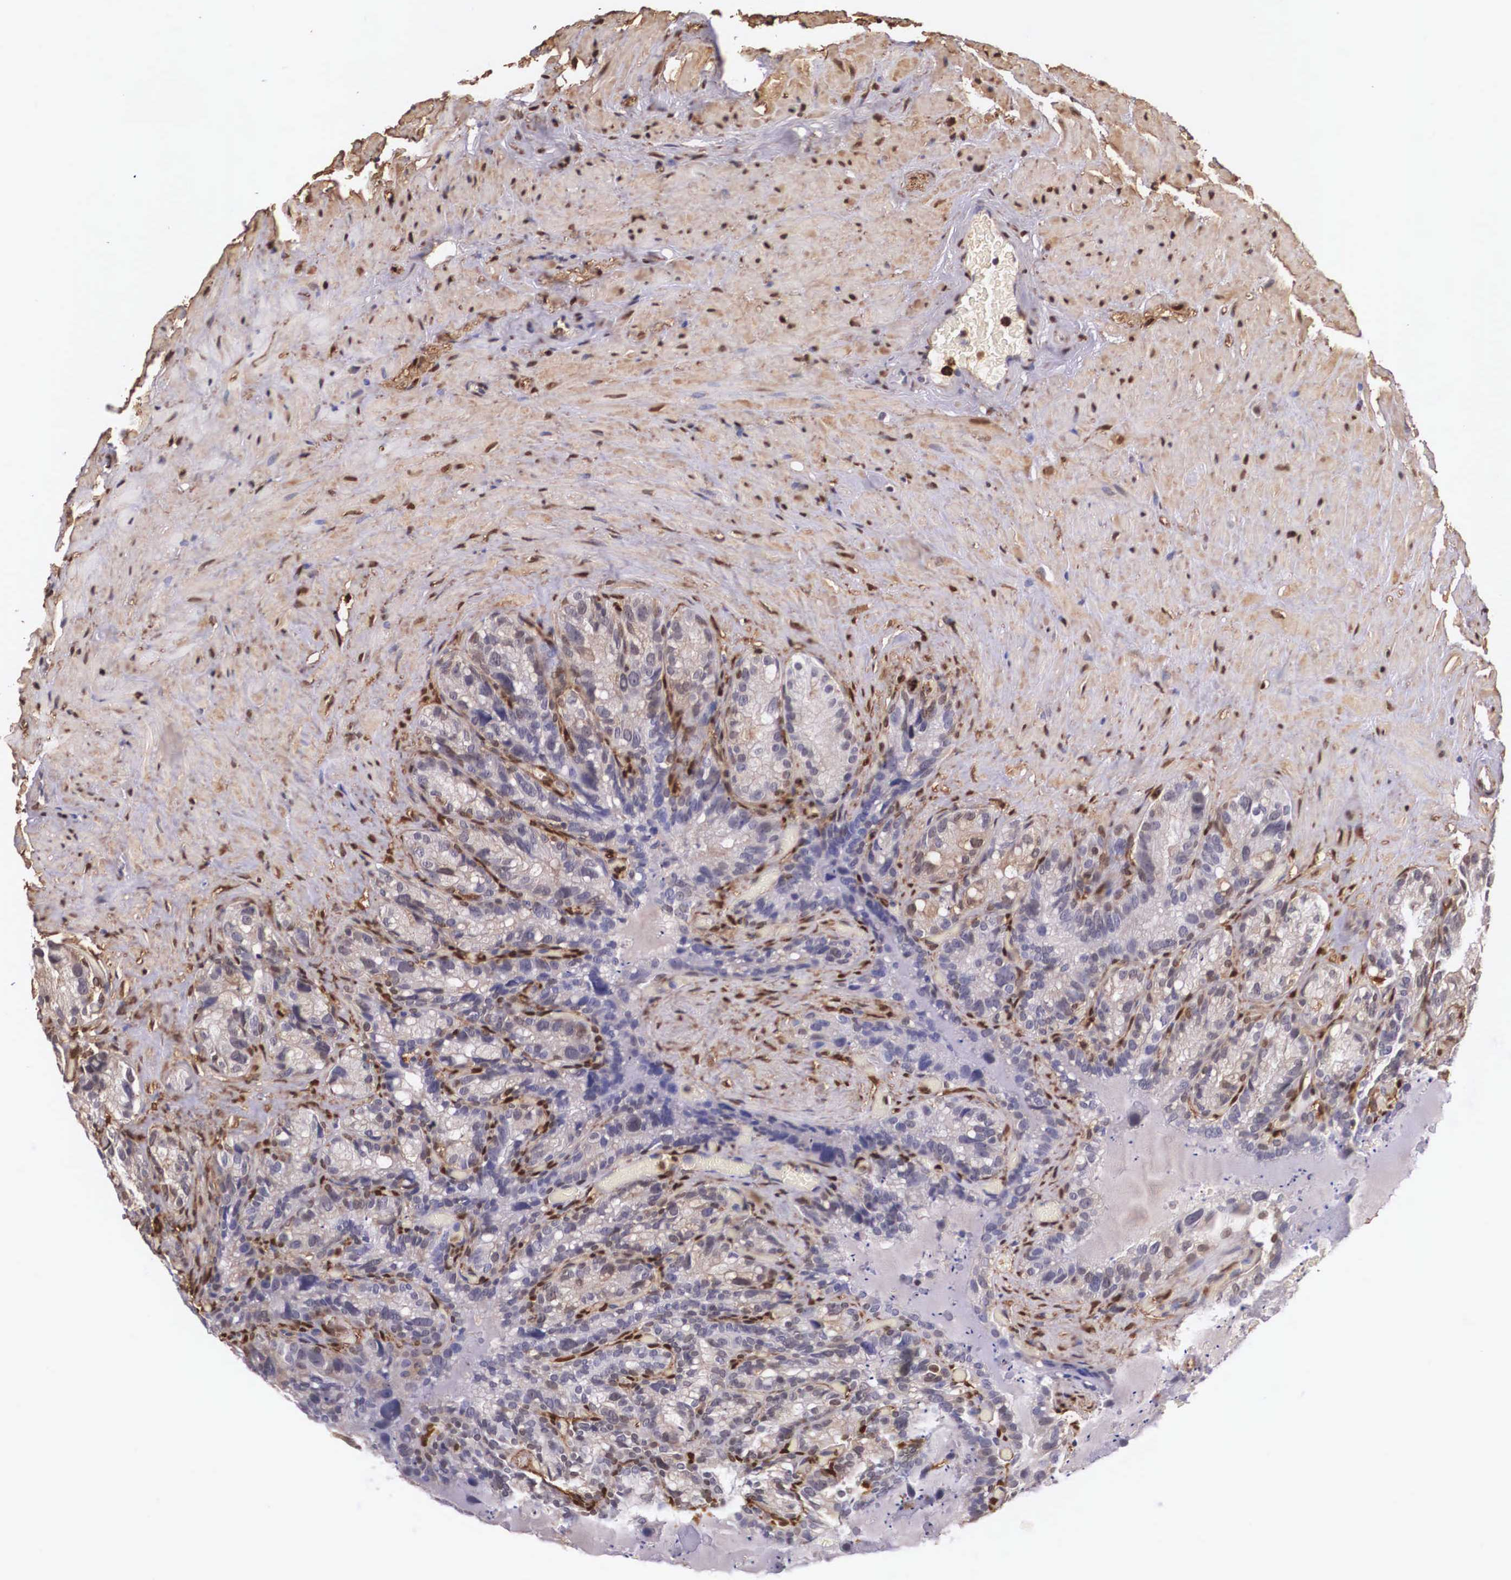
{"staining": {"intensity": "negative", "quantity": "none", "location": "none"}, "tissue": "seminal vesicle", "cell_type": "Glandular cells", "image_type": "normal", "snomed": [{"axis": "morphology", "description": "Normal tissue, NOS"}, {"axis": "topography", "description": "Seminal veicle"}], "caption": "The photomicrograph shows no significant staining in glandular cells of seminal vesicle.", "gene": "LGALS1", "patient": {"sex": "male", "age": 63}}